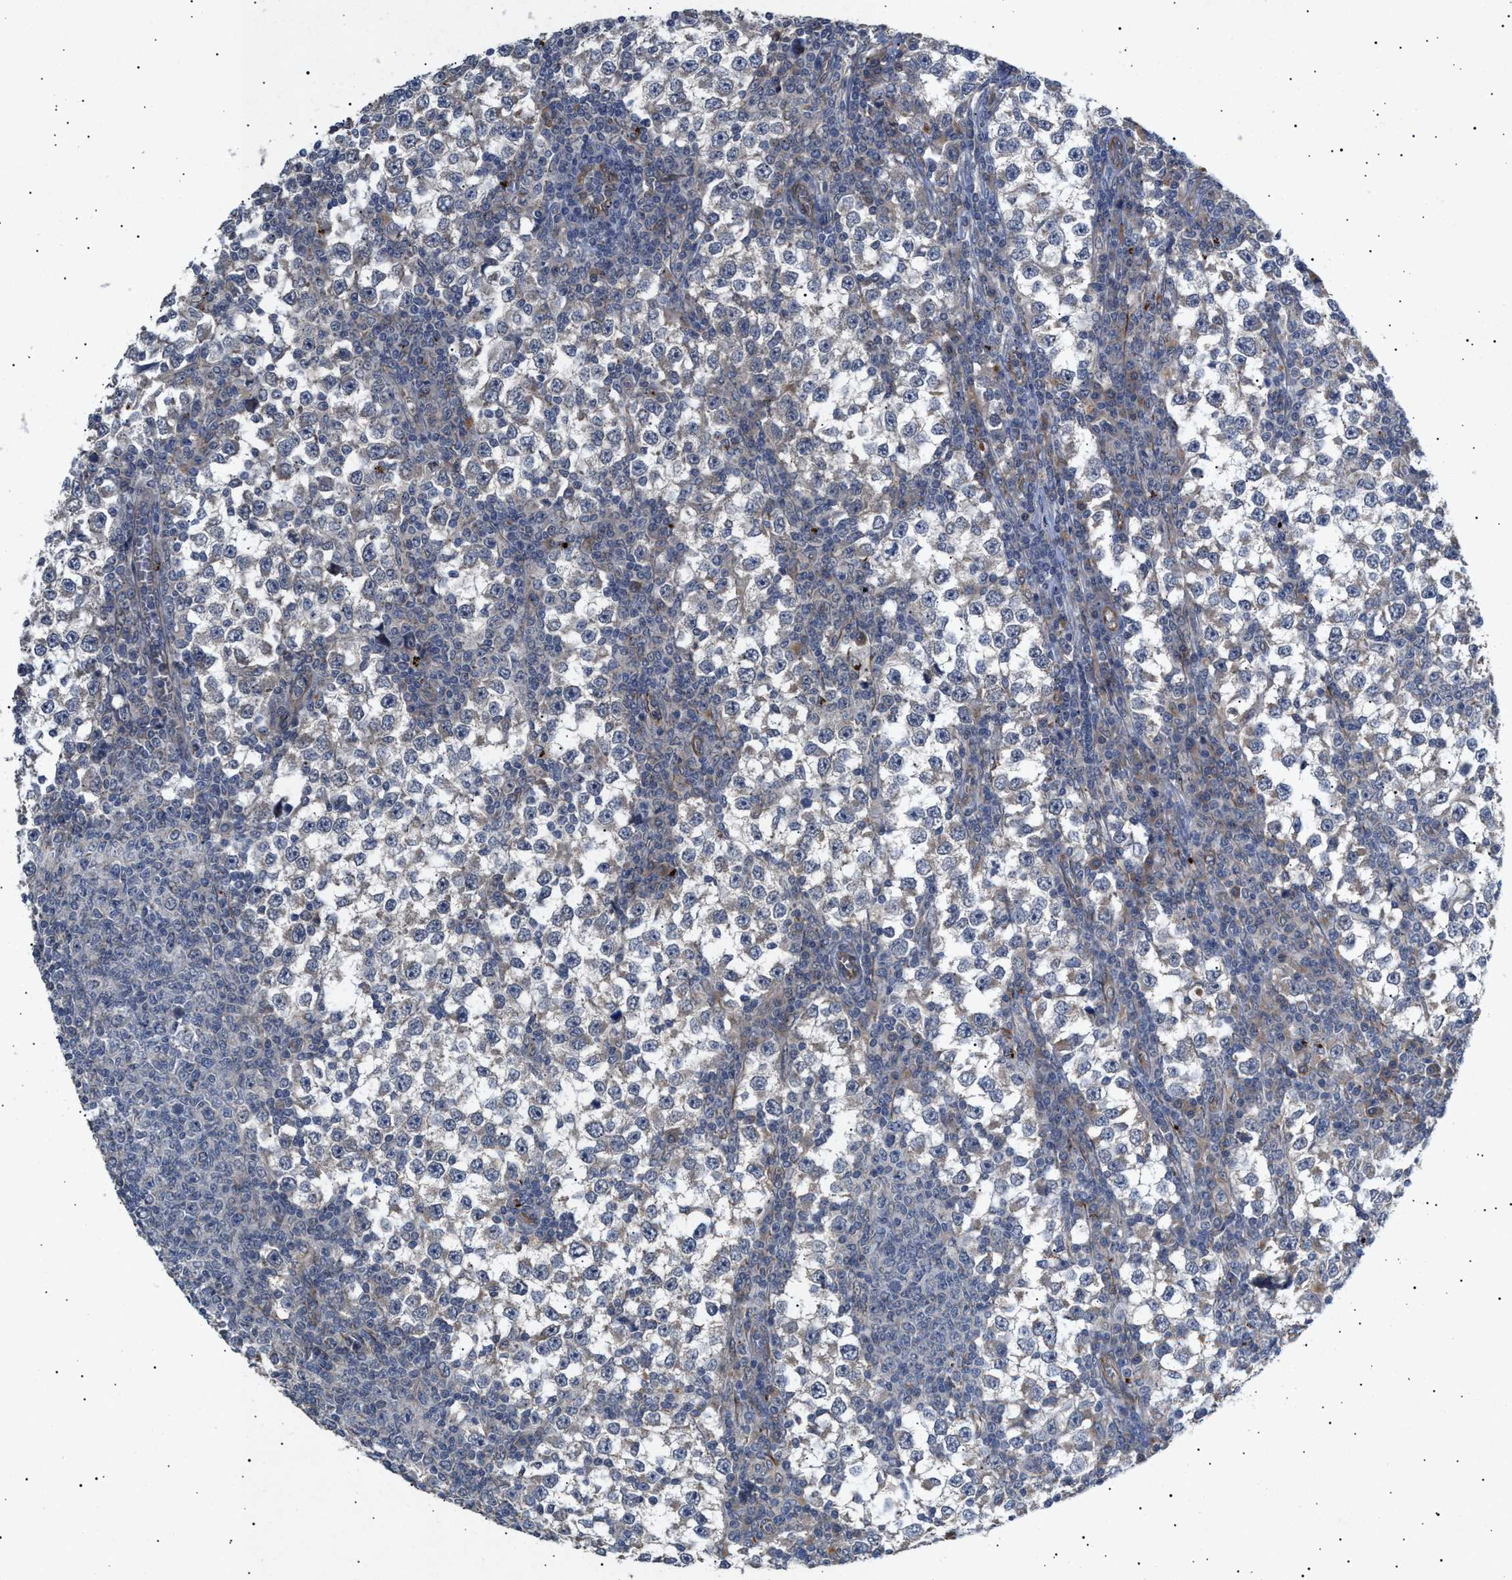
{"staining": {"intensity": "weak", "quantity": "25%-75%", "location": "cytoplasmic/membranous"}, "tissue": "testis cancer", "cell_type": "Tumor cells", "image_type": "cancer", "snomed": [{"axis": "morphology", "description": "Seminoma, NOS"}, {"axis": "topography", "description": "Testis"}], "caption": "Immunohistochemical staining of testis seminoma exhibits low levels of weak cytoplasmic/membranous protein positivity in approximately 25%-75% of tumor cells.", "gene": "SIRT5", "patient": {"sex": "male", "age": 65}}